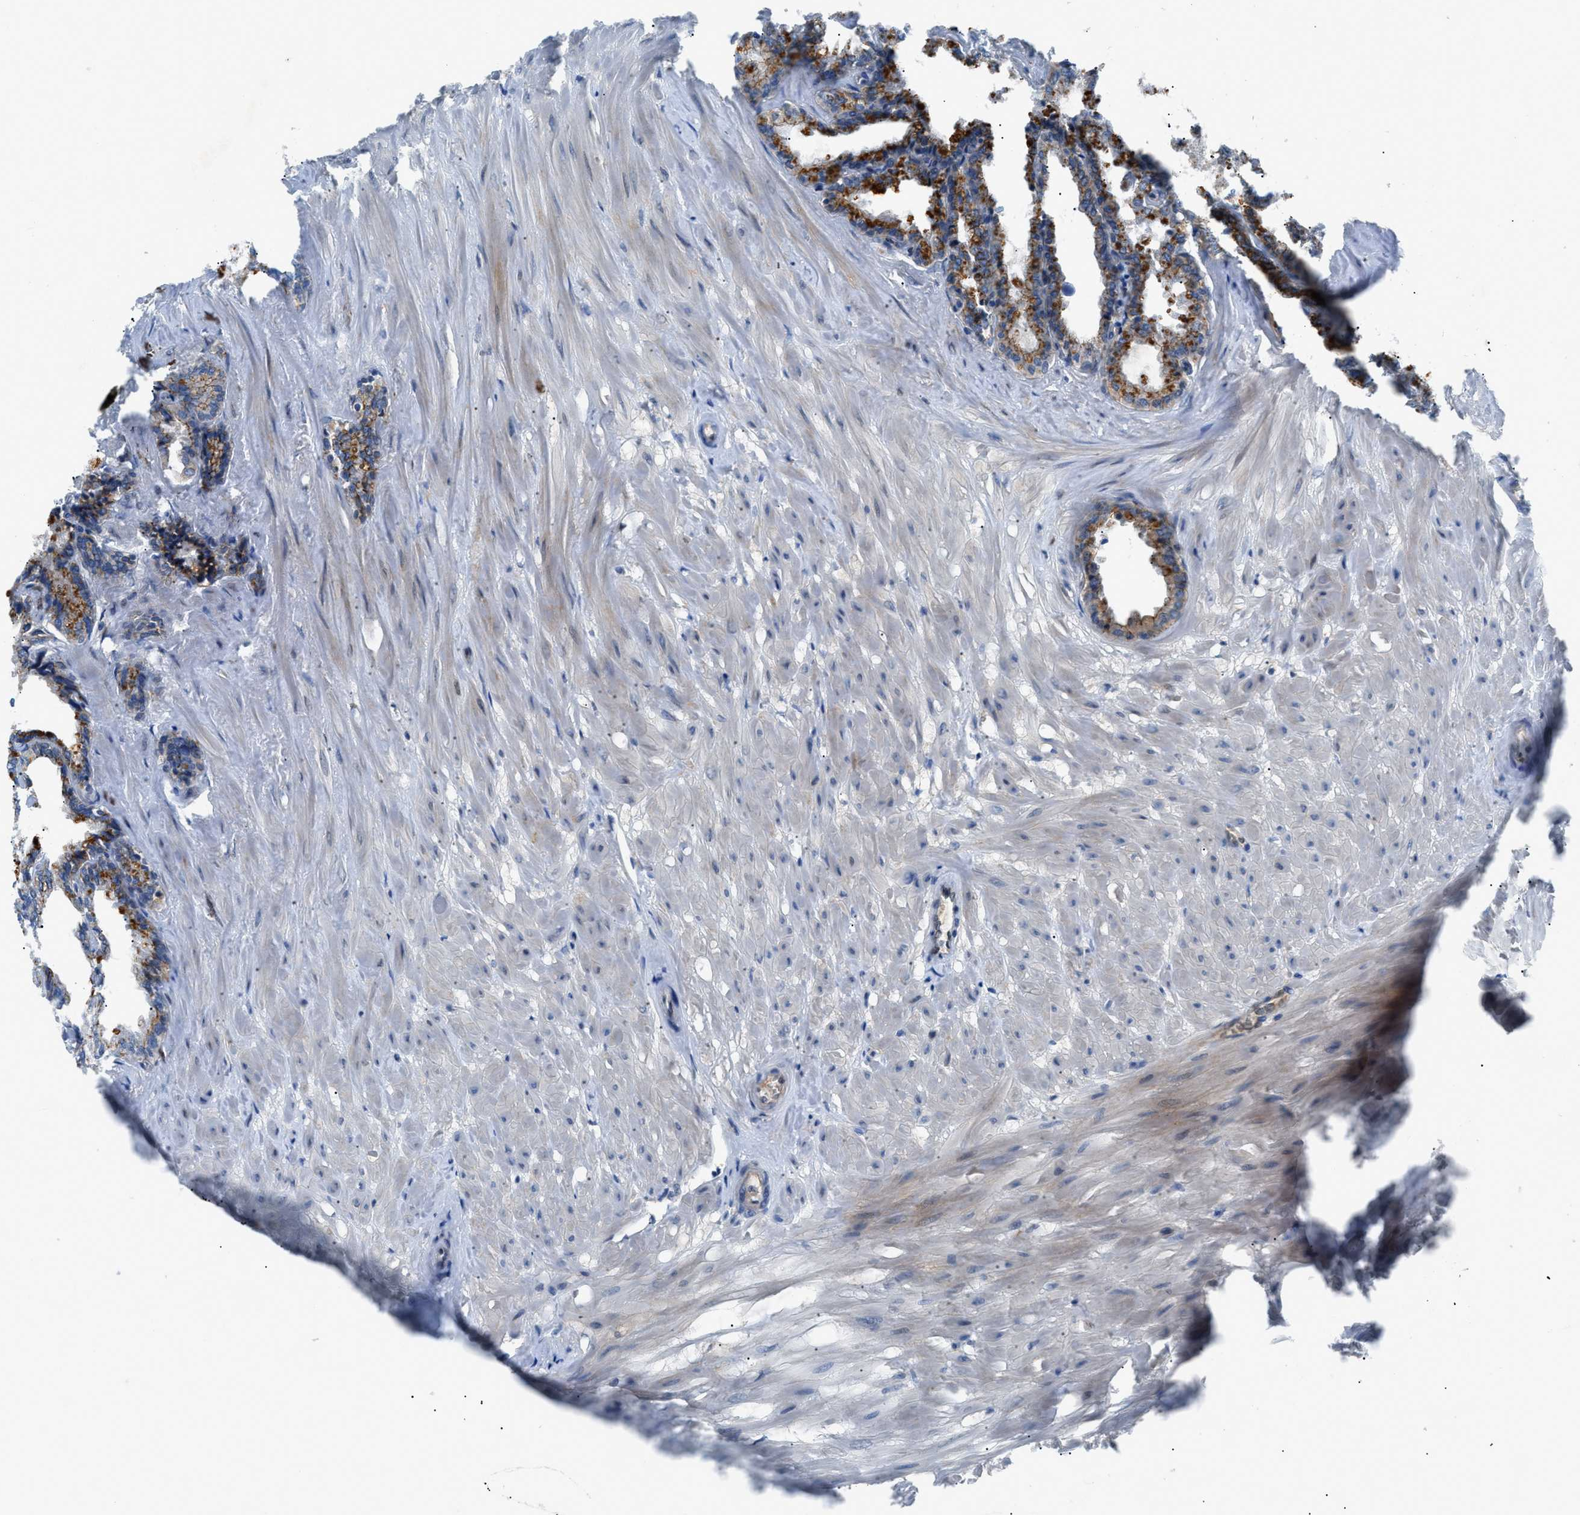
{"staining": {"intensity": "moderate", "quantity": ">75%", "location": "cytoplasmic/membranous"}, "tissue": "seminal vesicle", "cell_type": "Glandular cells", "image_type": "normal", "snomed": [{"axis": "morphology", "description": "Normal tissue, NOS"}, {"axis": "topography", "description": "Seminal veicle"}], "caption": "Moderate cytoplasmic/membranous positivity is present in about >75% of glandular cells in unremarkable seminal vesicle. Immunohistochemistry (ihc) stains the protein in brown and the nuclei are stained blue.", "gene": "ZDHHC24", "patient": {"sex": "male", "age": 46}}